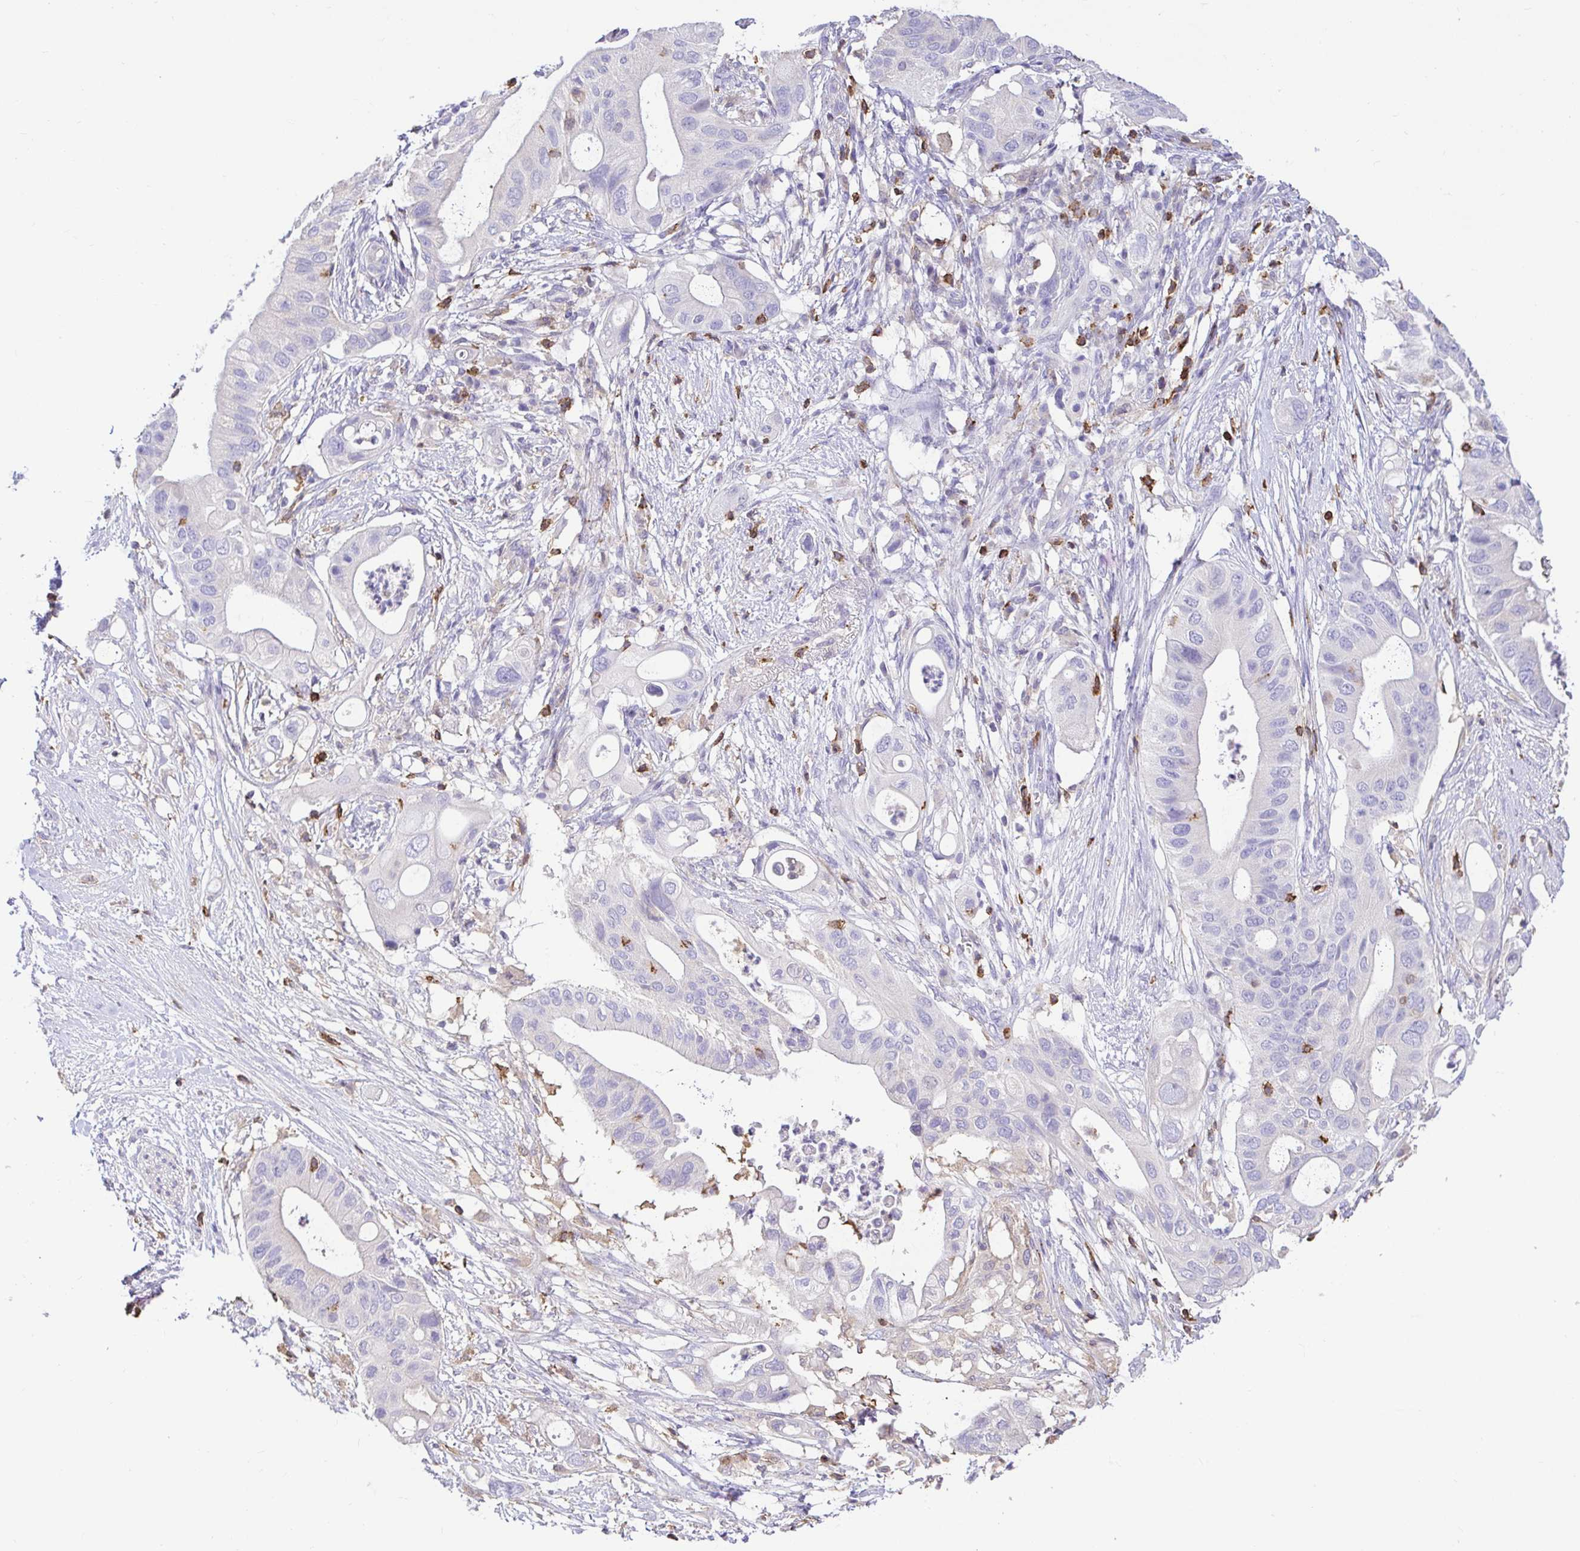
{"staining": {"intensity": "negative", "quantity": "none", "location": "none"}, "tissue": "pancreatic cancer", "cell_type": "Tumor cells", "image_type": "cancer", "snomed": [{"axis": "morphology", "description": "Adenocarcinoma, NOS"}, {"axis": "topography", "description": "Pancreas"}], "caption": "Tumor cells are negative for brown protein staining in adenocarcinoma (pancreatic).", "gene": "SKAP1", "patient": {"sex": "female", "age": 72}}